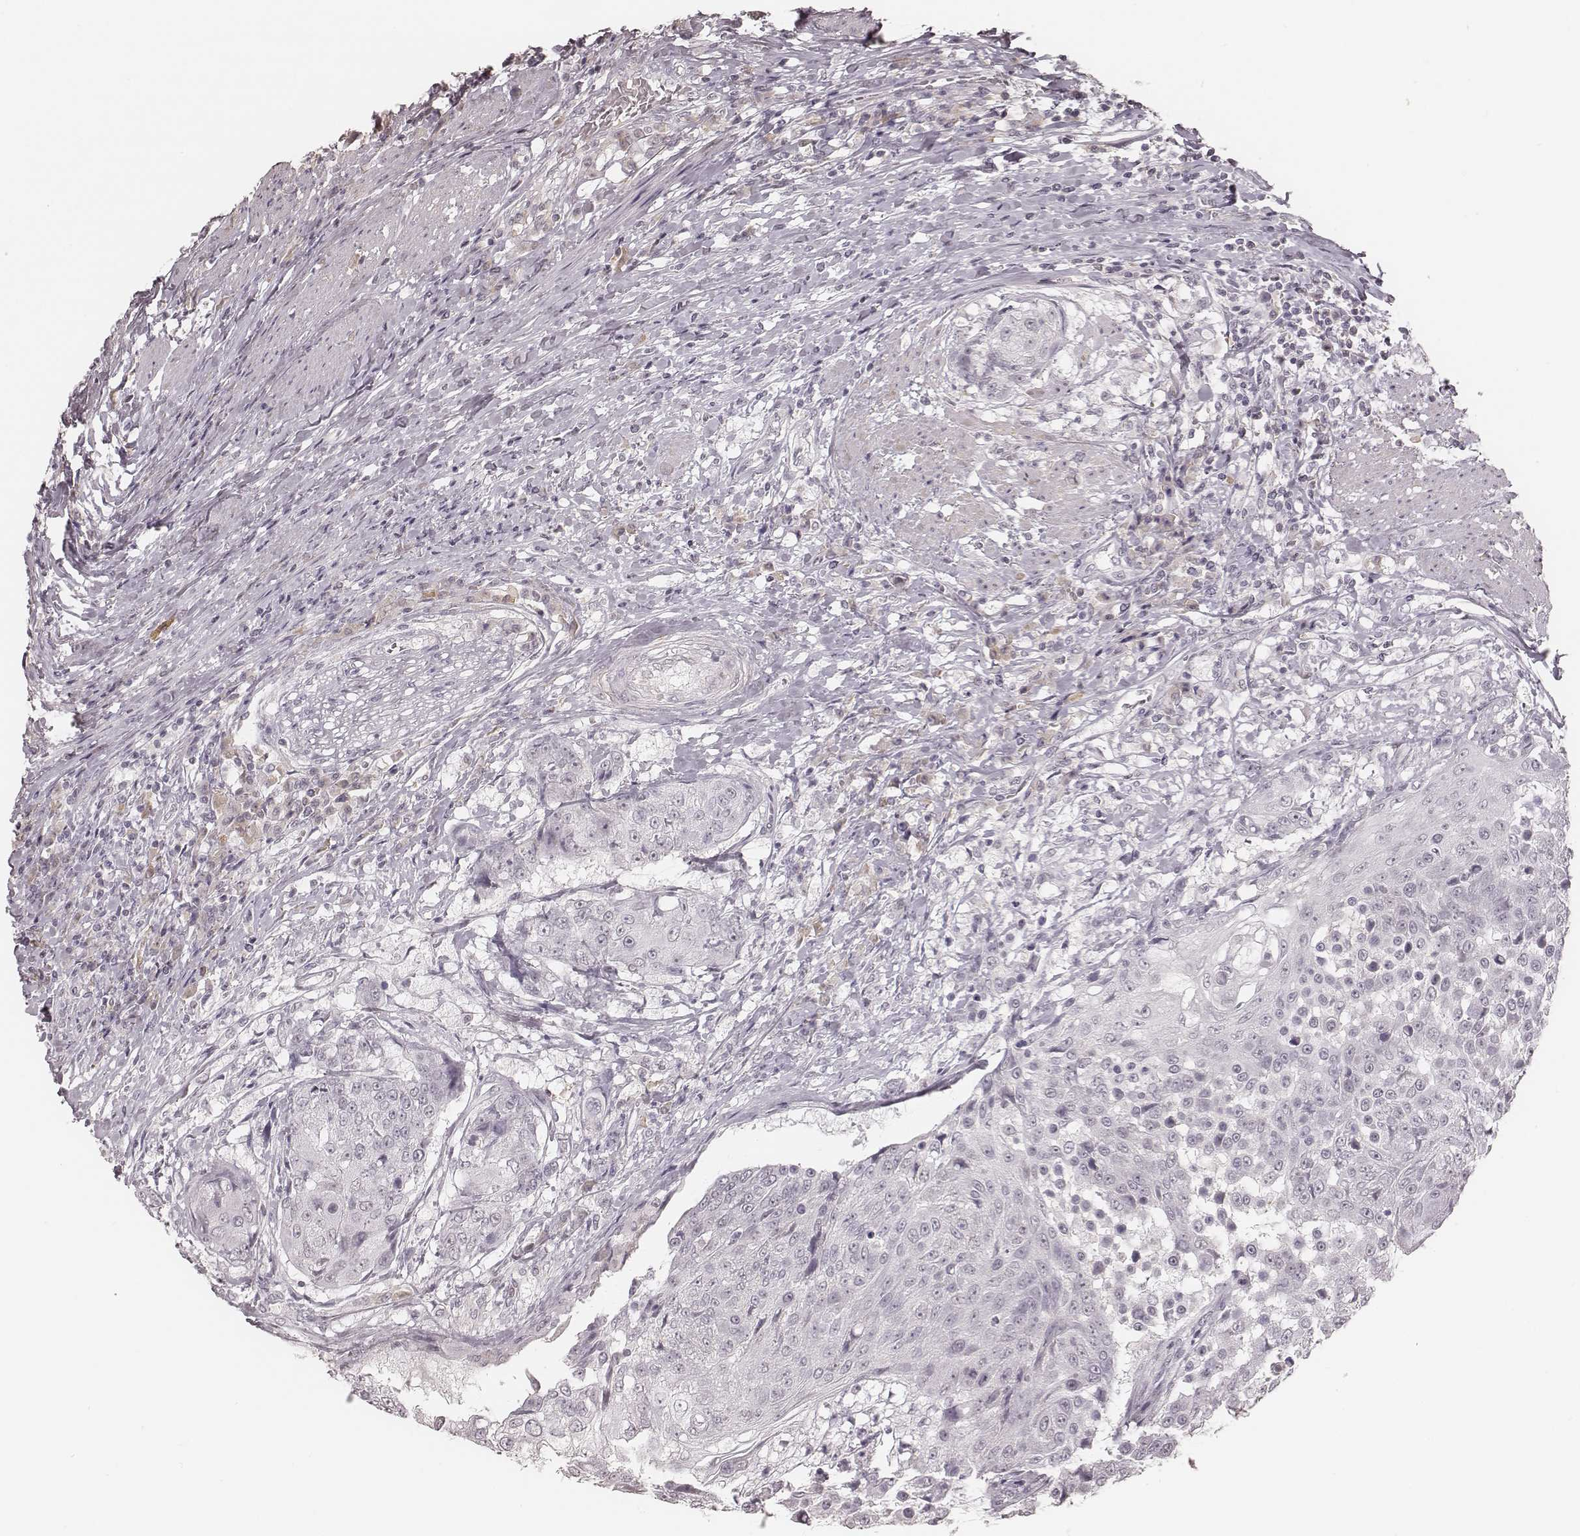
{"staining": {"intensity": "negative", "quantity": "none", "location": "none"}, "tissue": "urothelial cancer", "cell_type": "Tumor cells", "image_type": "cancer", "snomed": [{"axis": "morphology", "description": "Urothelial carcinoma, High grade"}, {"axis": "topography", "description": "Urinary bladder"}], "caption": "An IHC micrograph of high-grade urothelial carcinoma is shown. There is no staining in tumor cells of high-grade urothelial carcinoma.", "gene": "MSX1", "patient": {"sex": "female", "age": 63}}